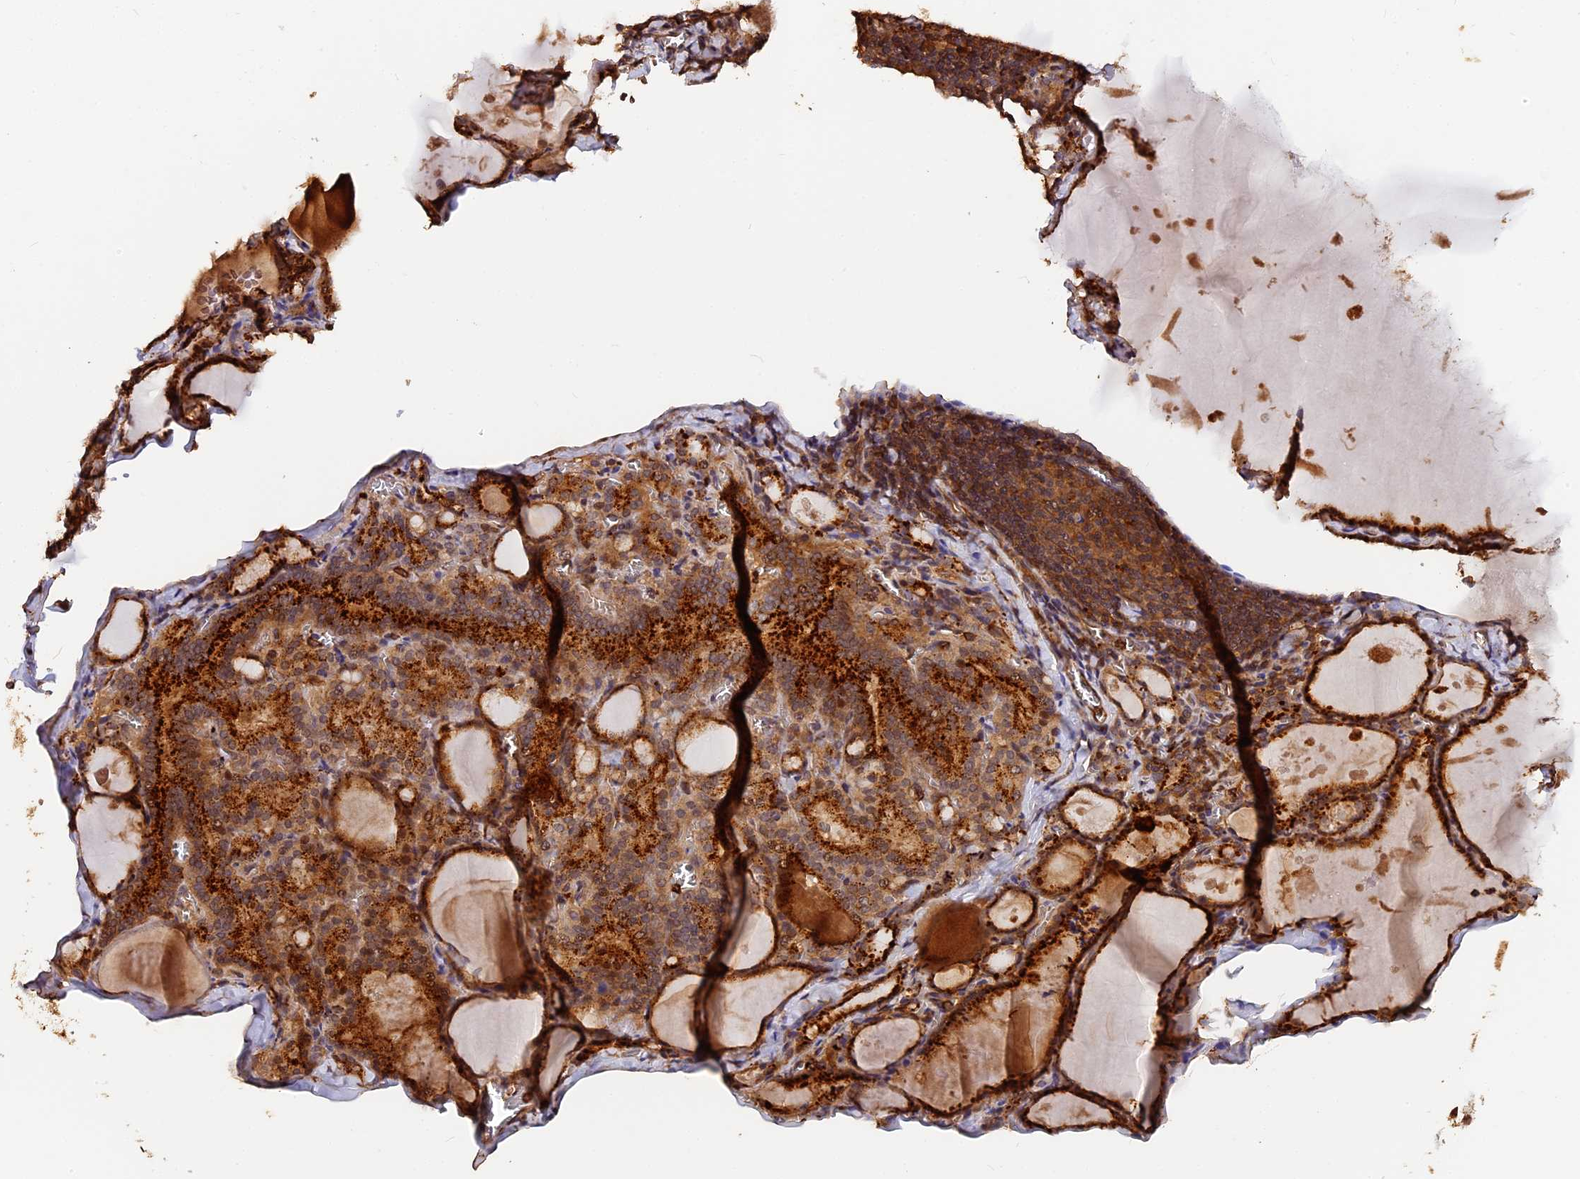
{"staining": {"intensity": "strong", "quantity": ">75%", "location": "cytoplasmic/membranous"}, "tissue": "thyroid gland", "cell_type": "Glandular cells", "image_type": "normal", "snomed": [{"axis": "morphology", "description": "Normal tissue, NOS"}, {"axis": "topography", "description": "Thyroid gland"}], "caption": "Protein staining of normal thyroid gland displays strong cytoplasmic/membranous expression in approximately >75% of glandular cells.", "gene": "MMP15", "patient": {"sex": "male", "age": 56}}